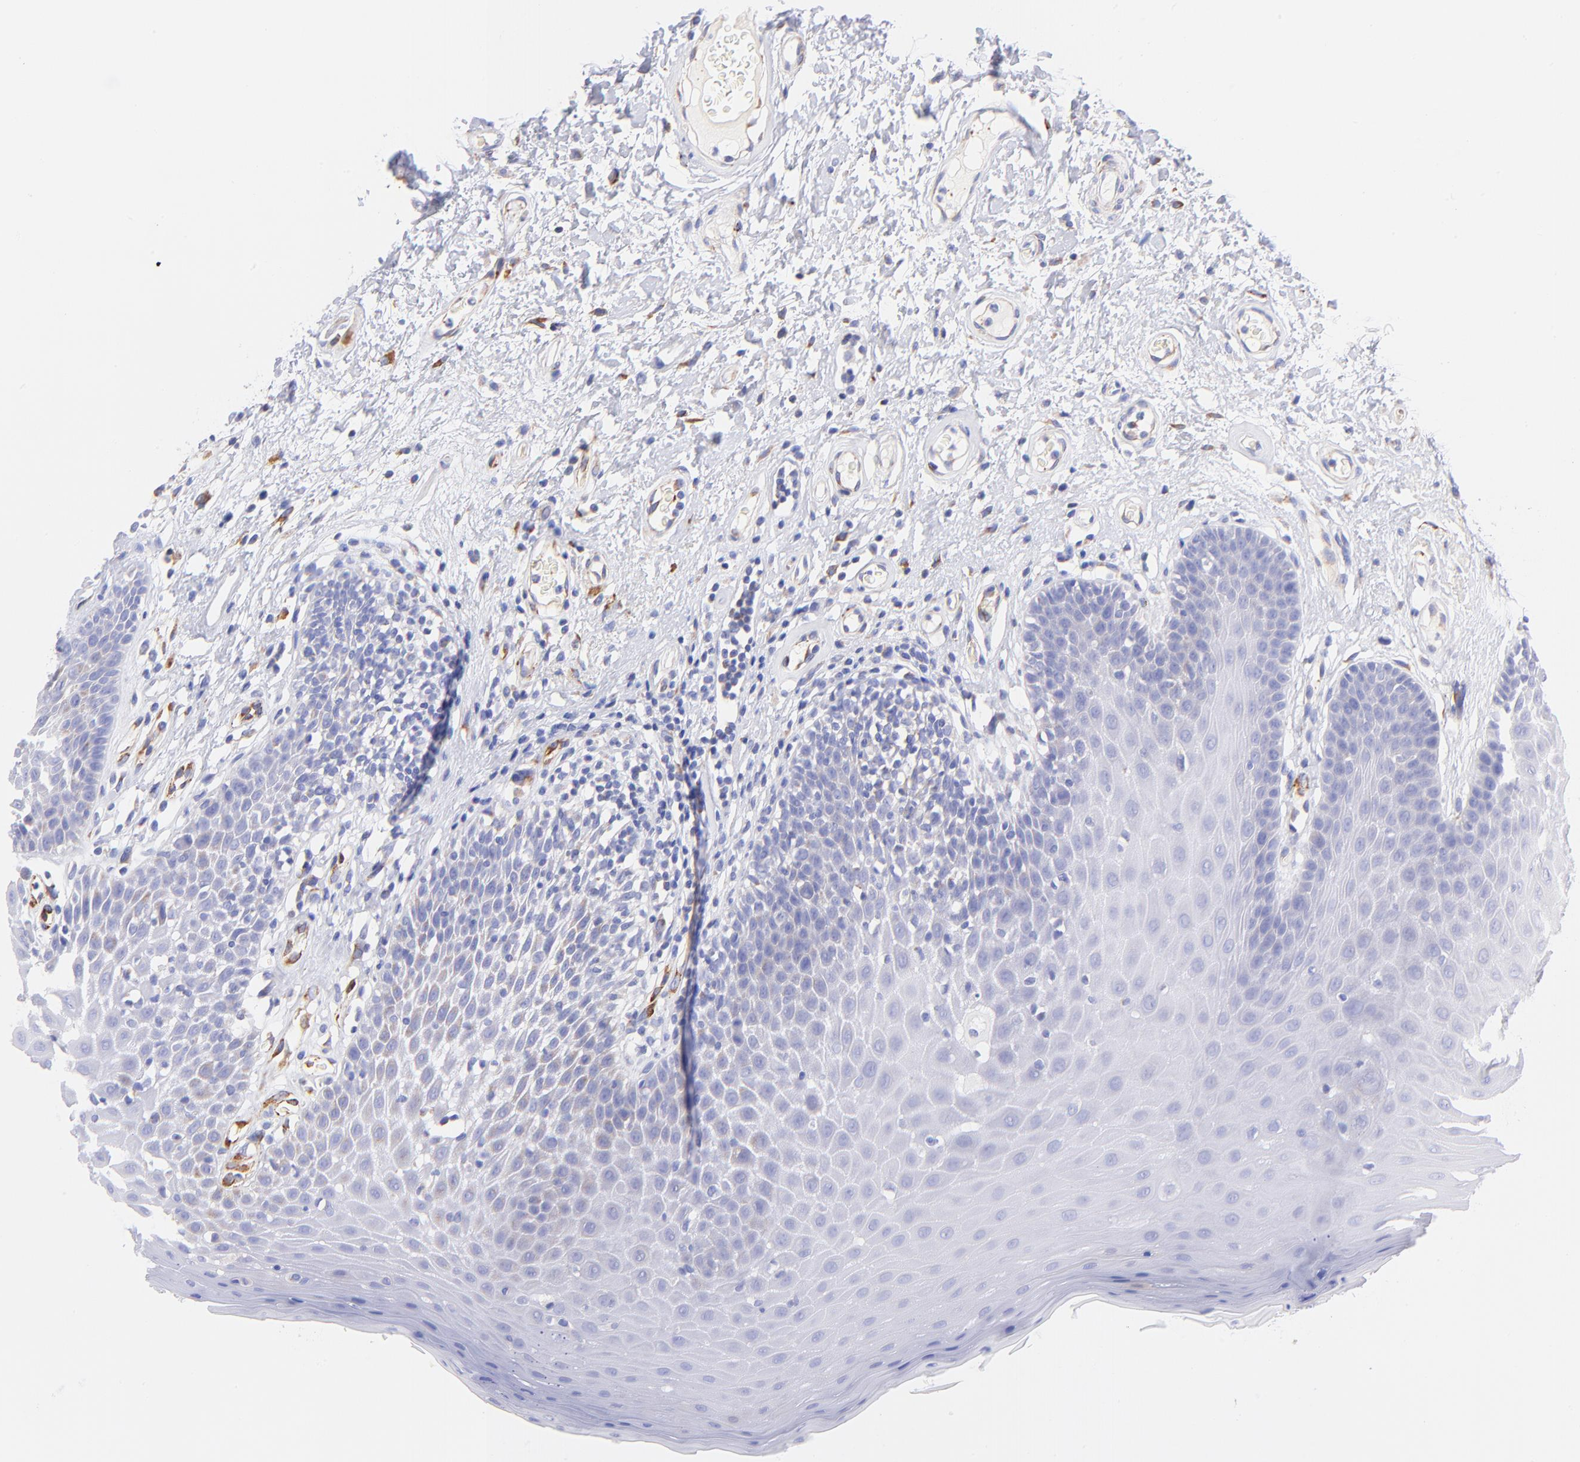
{"staining": {"intensity": "negative", "quantity": "none", "location": "none"}, "tissue": "oral mucosa", "cell_type": "Squamous epithelial cells", "image_type": "normal", "snomed": [{"axis": "morphology", "description": "Normal tissue, NOS"}, {"axis": "morphology", "description": "Squamous cell carcinoma, NOS"}, {"axis": "topography", "description": "Skeletal muscle"}, {"axis": "topography", "description": "Oral tissue"}, {"axis": "topography", "description": "Head-Neck"}], "caption": "The photomicrograph demonstrates no significant positivity in squamous epithelial cells of oral mucosa. (Brightfield microscopy of DAB immunohistochemistry at high magnification).", "gene": "SPARC", "patient": {"sex": "male", "age": 71}}